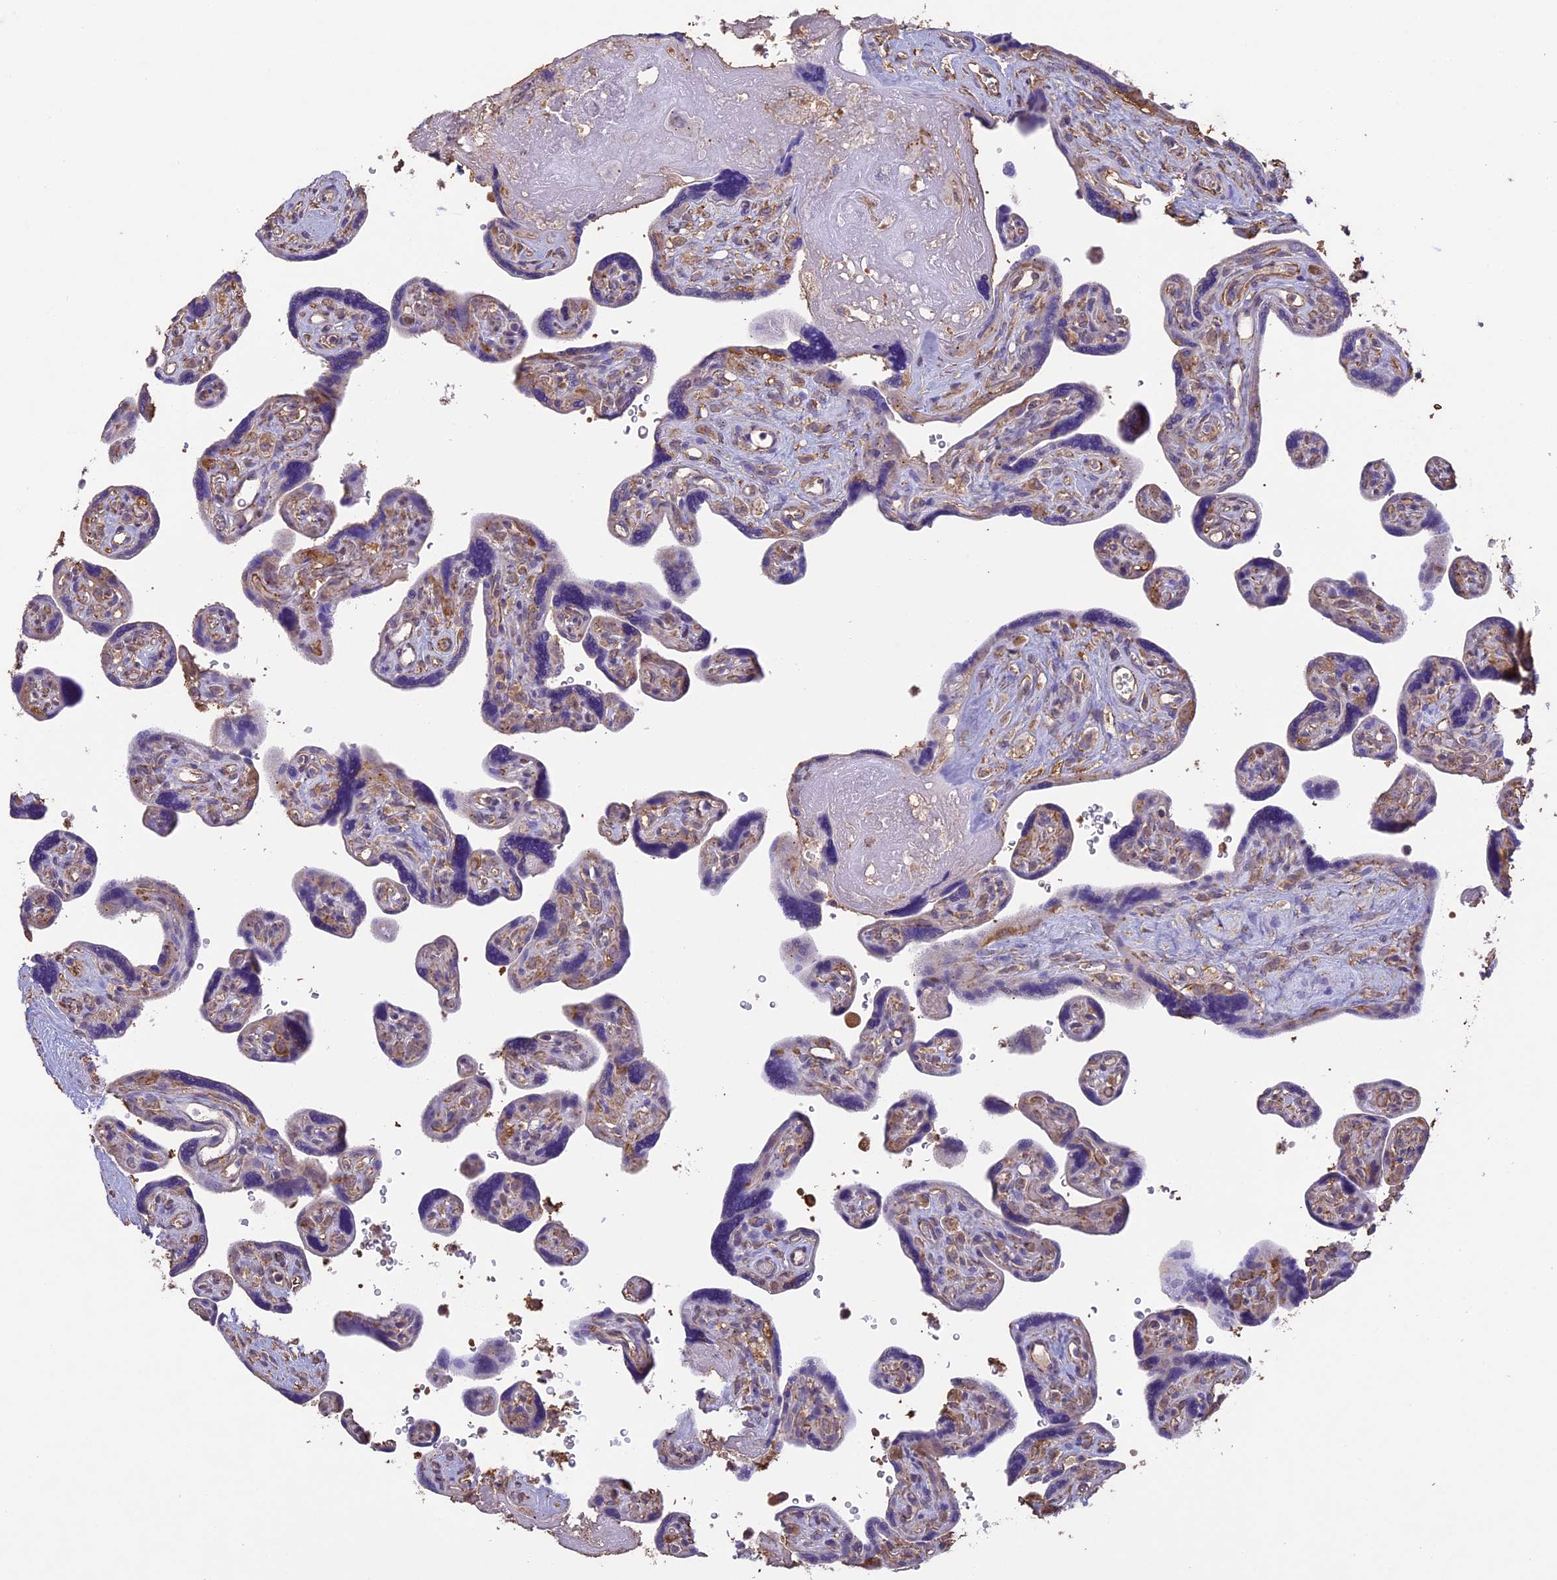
{"staining": {"intensity": "weak", "quantity": "<25%", "location": "cytoplasmic/membranous"}, "tissue": "placenta", "cell_type": "Trophoblastic cells", "image_type": "normal", "snomed": [{"axis": "morphology", "description": "Normal tissue, NOS"}, {"axis": "topography", "description": "Placenta"}], "caption": "Trophoblastic cells are negative for protein expression in normal human placenta. (Immunohistochemistry, brightfield microscopy, high magnification).", "gene": "ARHGAP19", "patient": {"sex": "female", "age": 39}}